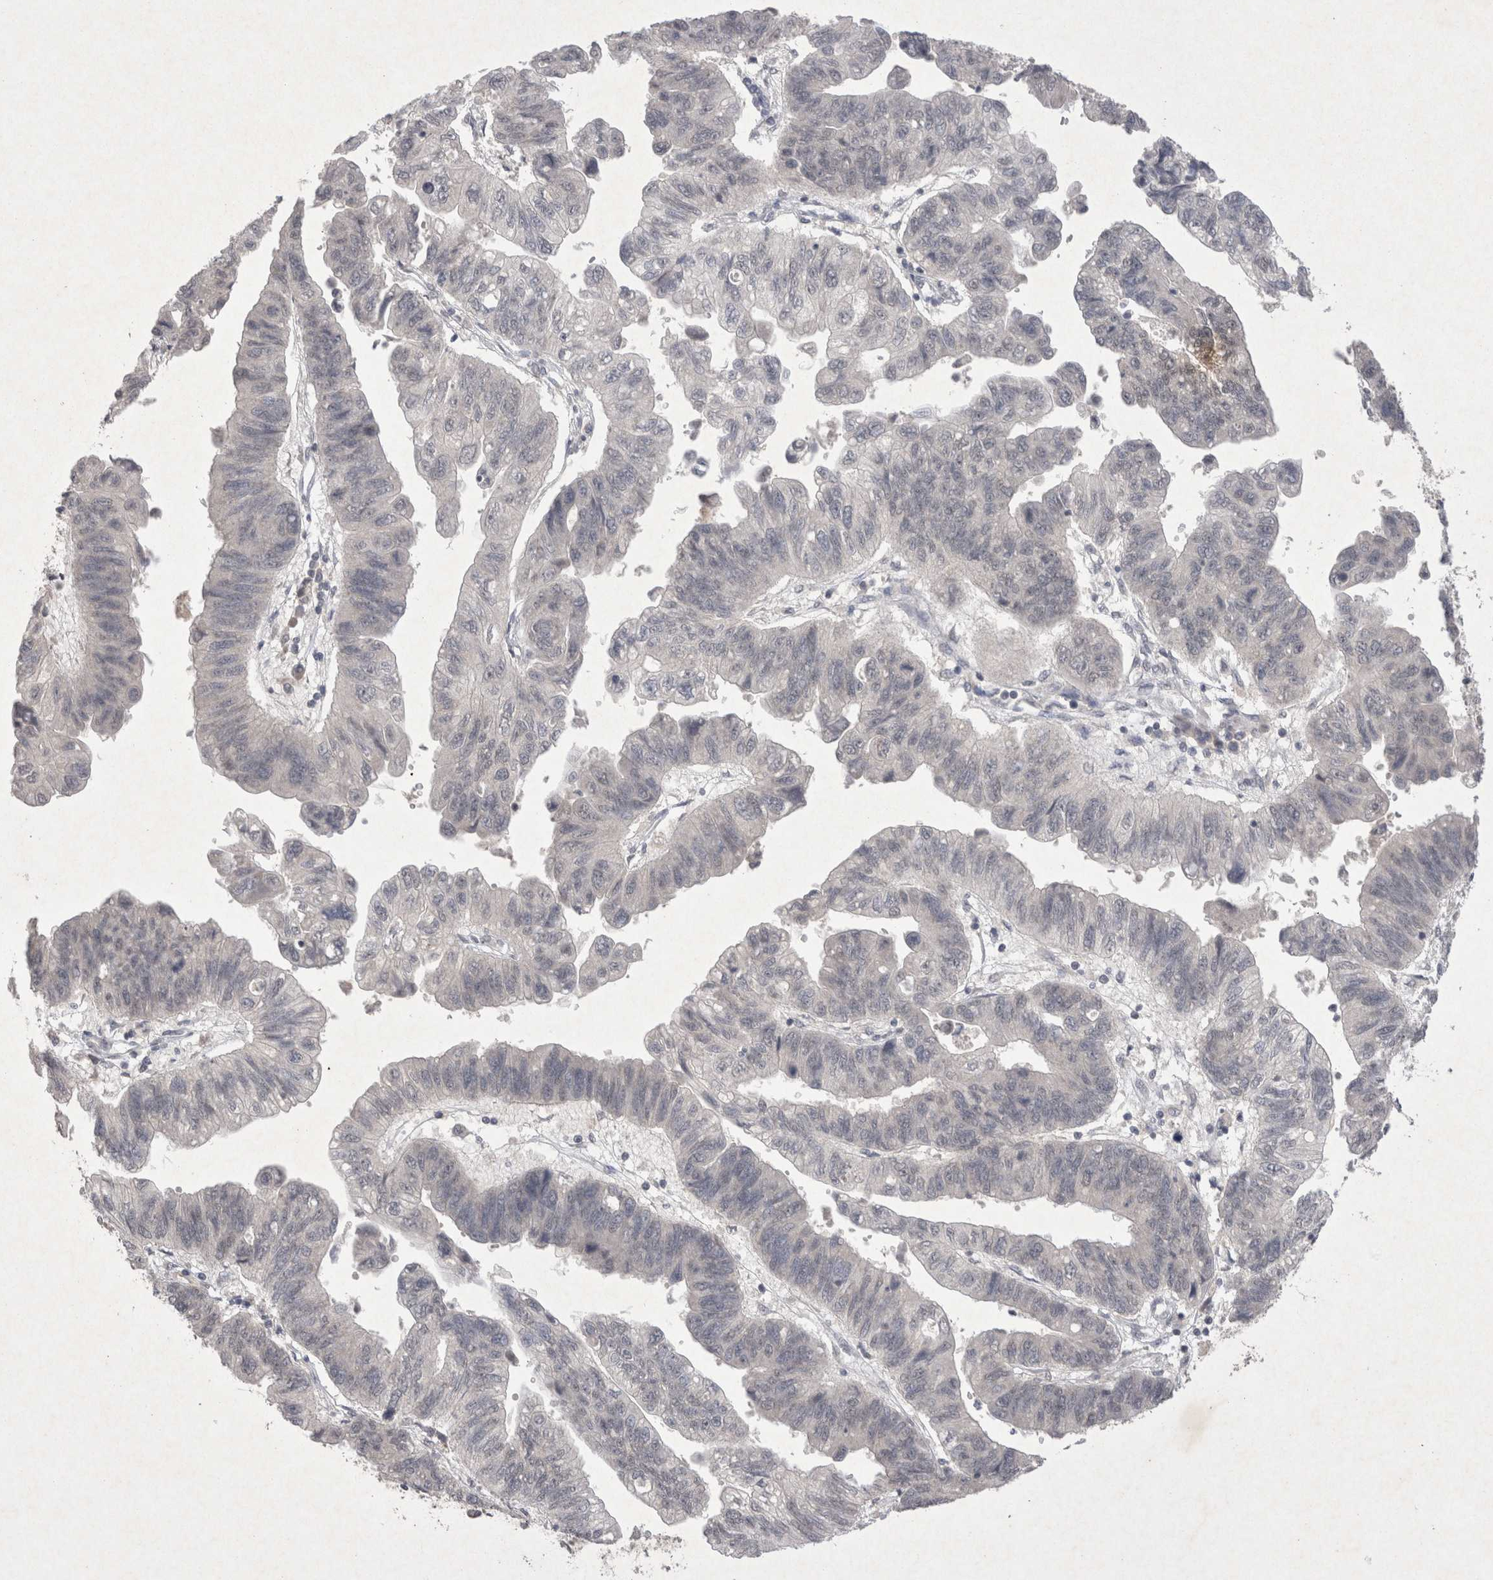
{"staining": {"intensity": "negative", "quantity": "none", "location": "none"}, "tissue": "stomach cancer", "cell_type": "Tumor cells", "image_type": "cancer", "snomed": [{"axis": "morphology", "description": "Adenocarcinoma, NOS"}, {"axis": "topography", "description": "Stomach"}], "caption": "Immunohistochemical staining of human stomach adenocarcinoma exhibits no significant staining in tumor cells.", "gene": "LYVE1", "patient": {"sex": "male", "age": 59}}